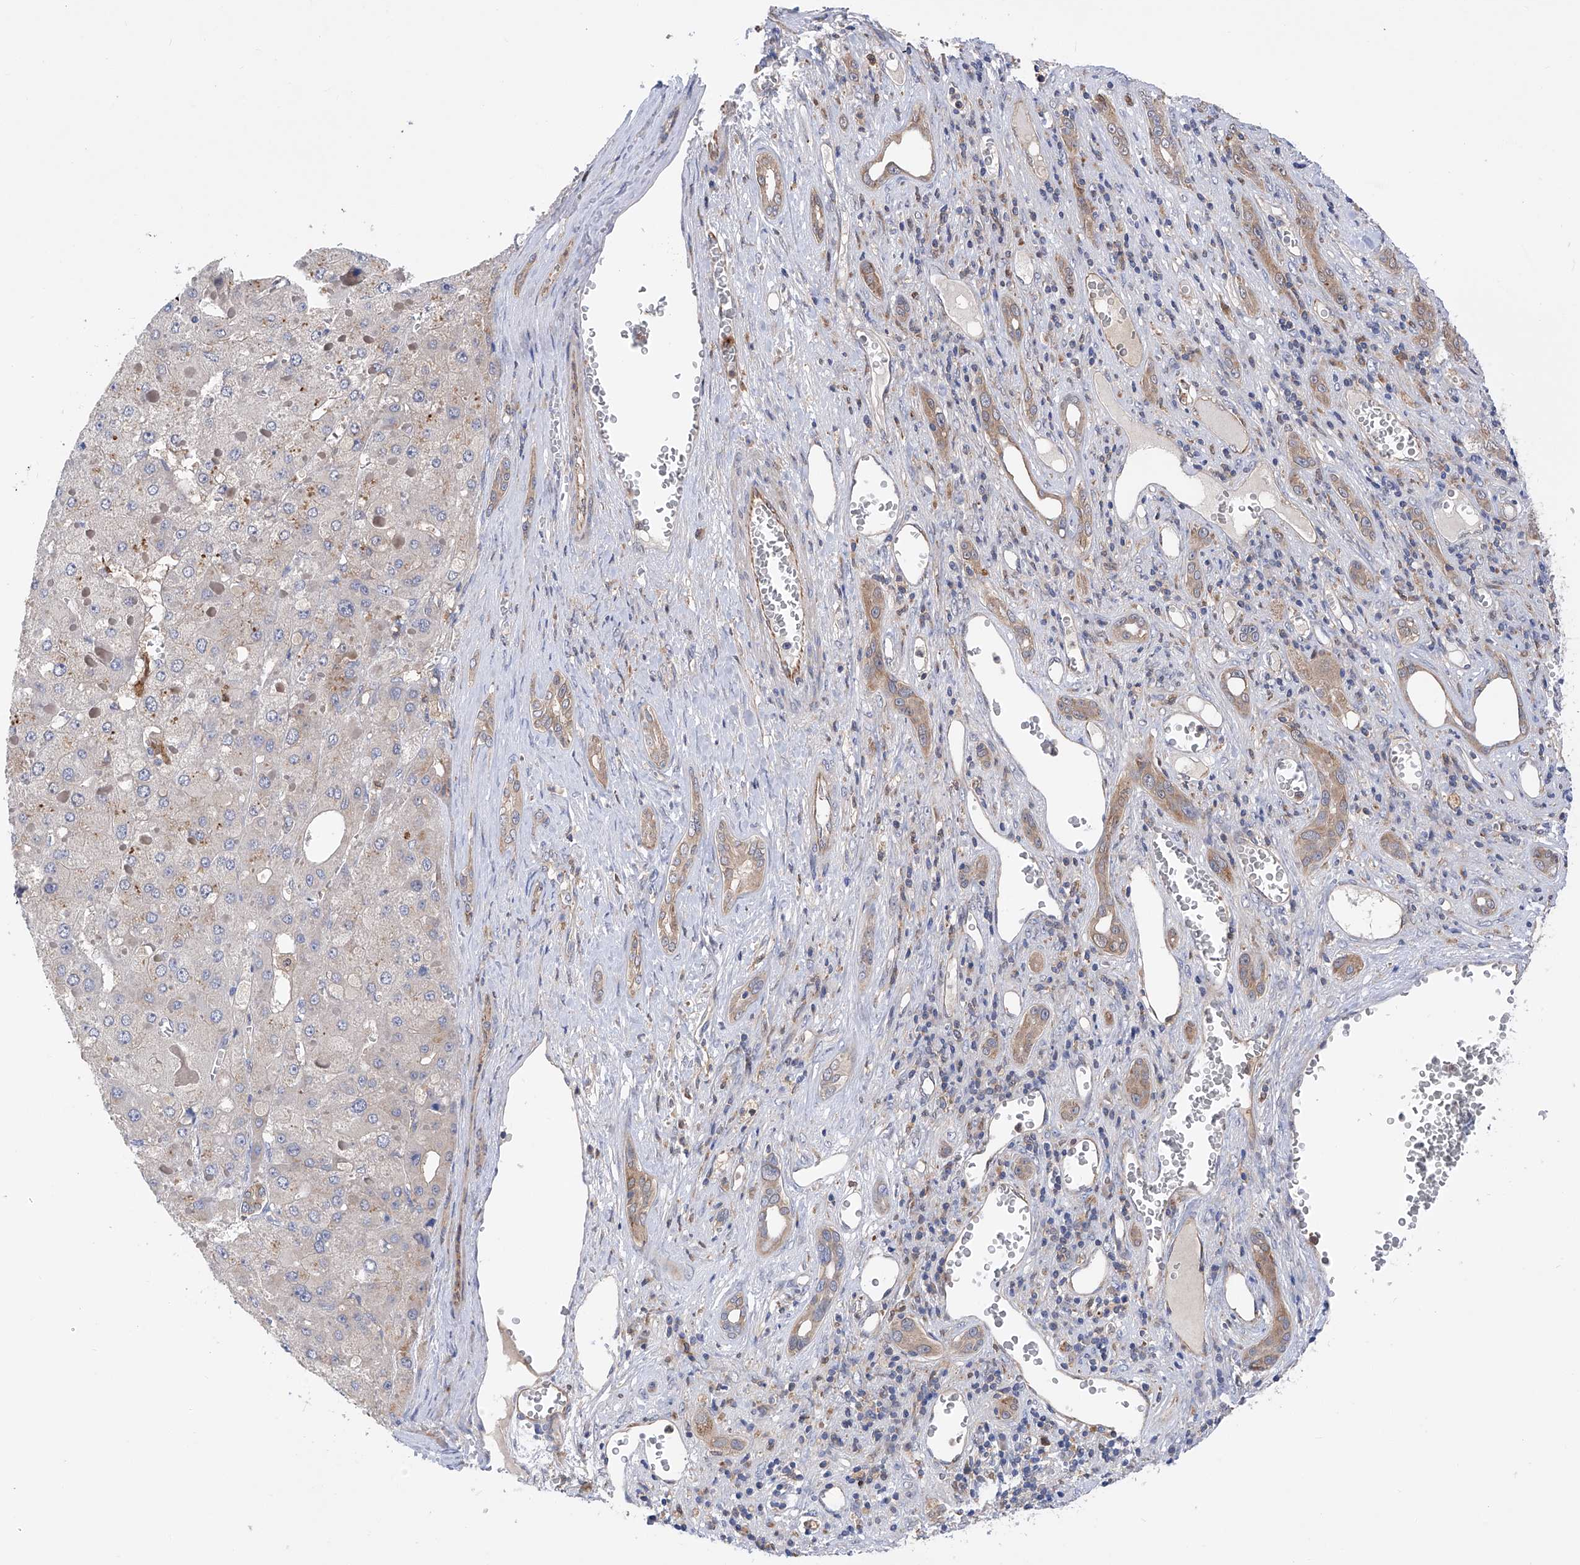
{"staining": {"intensity": "negative", "quantity": "none", "location": "none"}, "tissue": "liver cancer", "cell_type": "Tumor cells", "image_type": "cancer", "snomed": [{"axis": "morphology", "description": "Carcinoma, Hepatocellular, NOS"}, {"axis": "topography", "description": "Liver"}], "caption": "Tumor cells show no significant protein staining in liver cancer.", "gene": "SPATA20", "patient": {"sex": "female", "age": 73}}